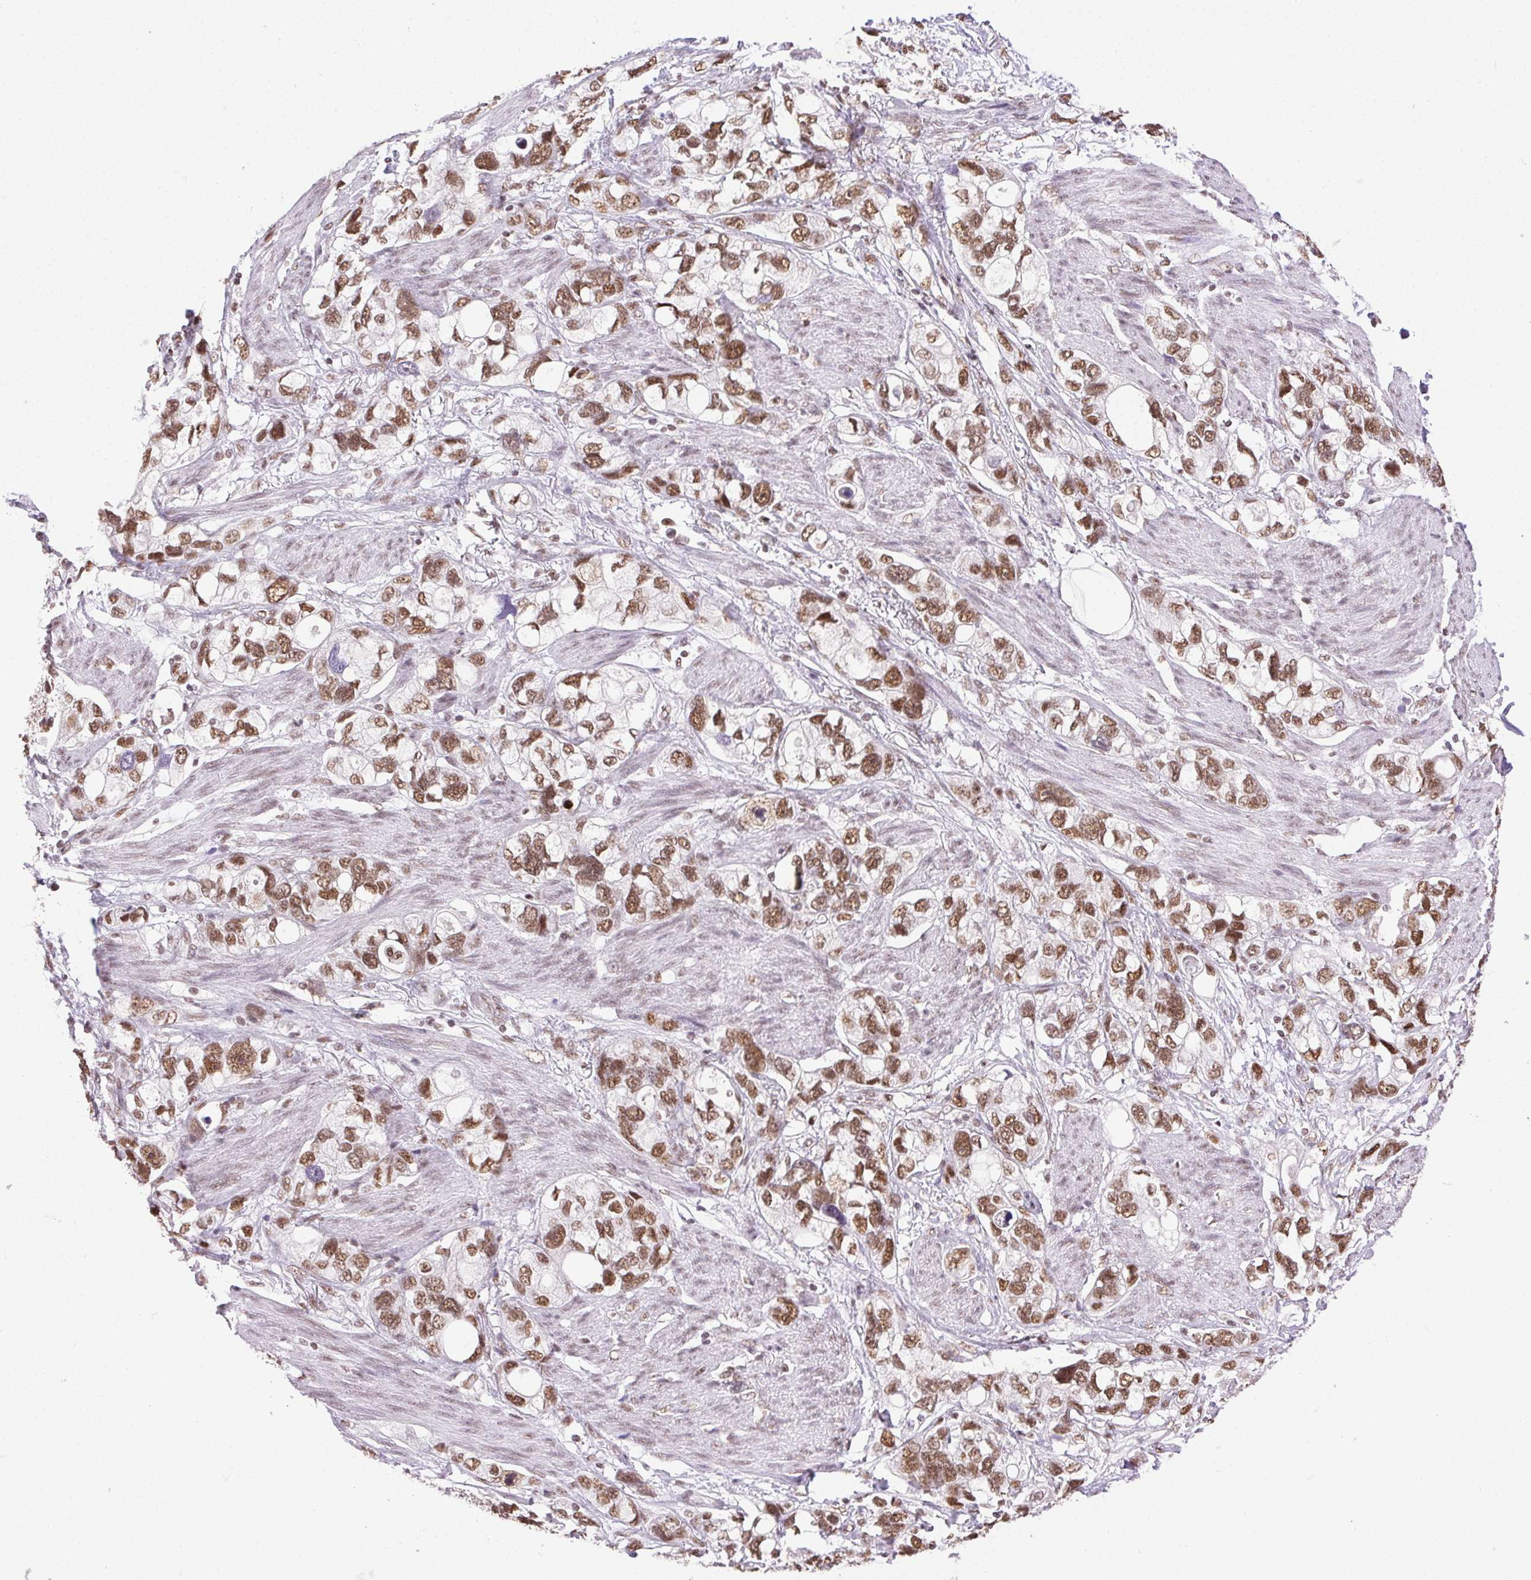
{"staining": {"intensity": "moderate", "quantity": ">75%", "location": "nuclear"}, "tissue": "stomach cancer", "cell_type": "Tumor cells", "image_type": "cancer", "snomed": [{"axis": "morphology", "description": "Adenocarcinoma, NOS"}, {"axis": "topography", "description": "Stomach, upper"}], "caption": "Brown immunohistochemical staining in adenocarcinoma (stomach) exhibits moderate nuclear positivity in approximately >75% of tumor cells. The protein of interest is shown in brown color, while the nuclei are stained blue.", "gene": "TRA2B", "patient": {"sex": "female", "age": 81}}